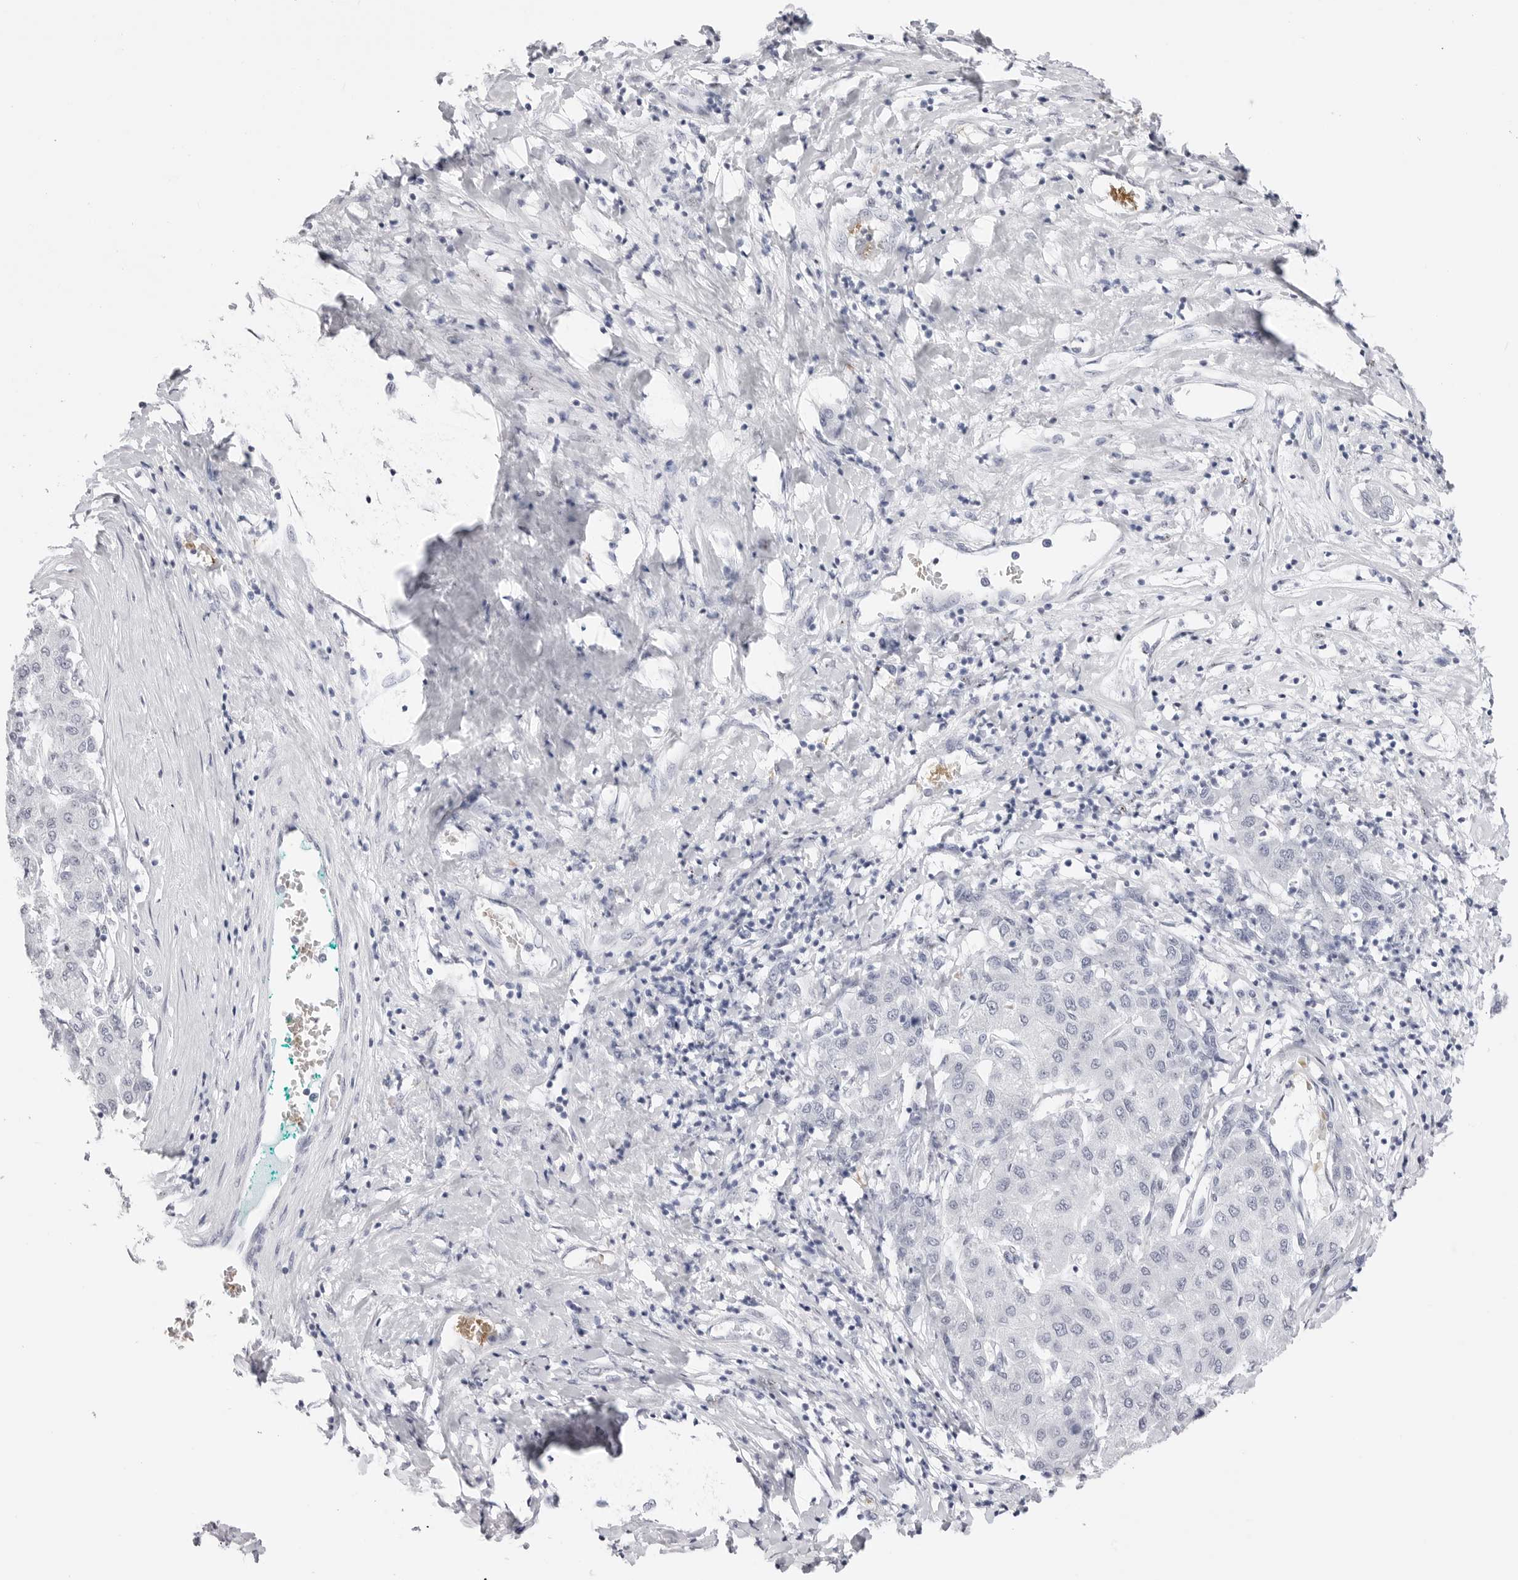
{"staining": {"intensity": "negative", "quantity": "none", "location": "none"}, "tissue": "liver cancer", "cell_type": "Tumor cells", "image_type": "cancer", "snomed": [{"axis": "morphology", "description": "Carcinoma, Hepatocellular, NOS"}, {"axis": "topography", "description": "Liver"}], "caption": "Protein analysis of hepatocellular carcinoma (liver) demonstrates no significant expression in tumor cells.", "gene": "TSSK1B", "patient": {"sex": "male", "age": 65}}